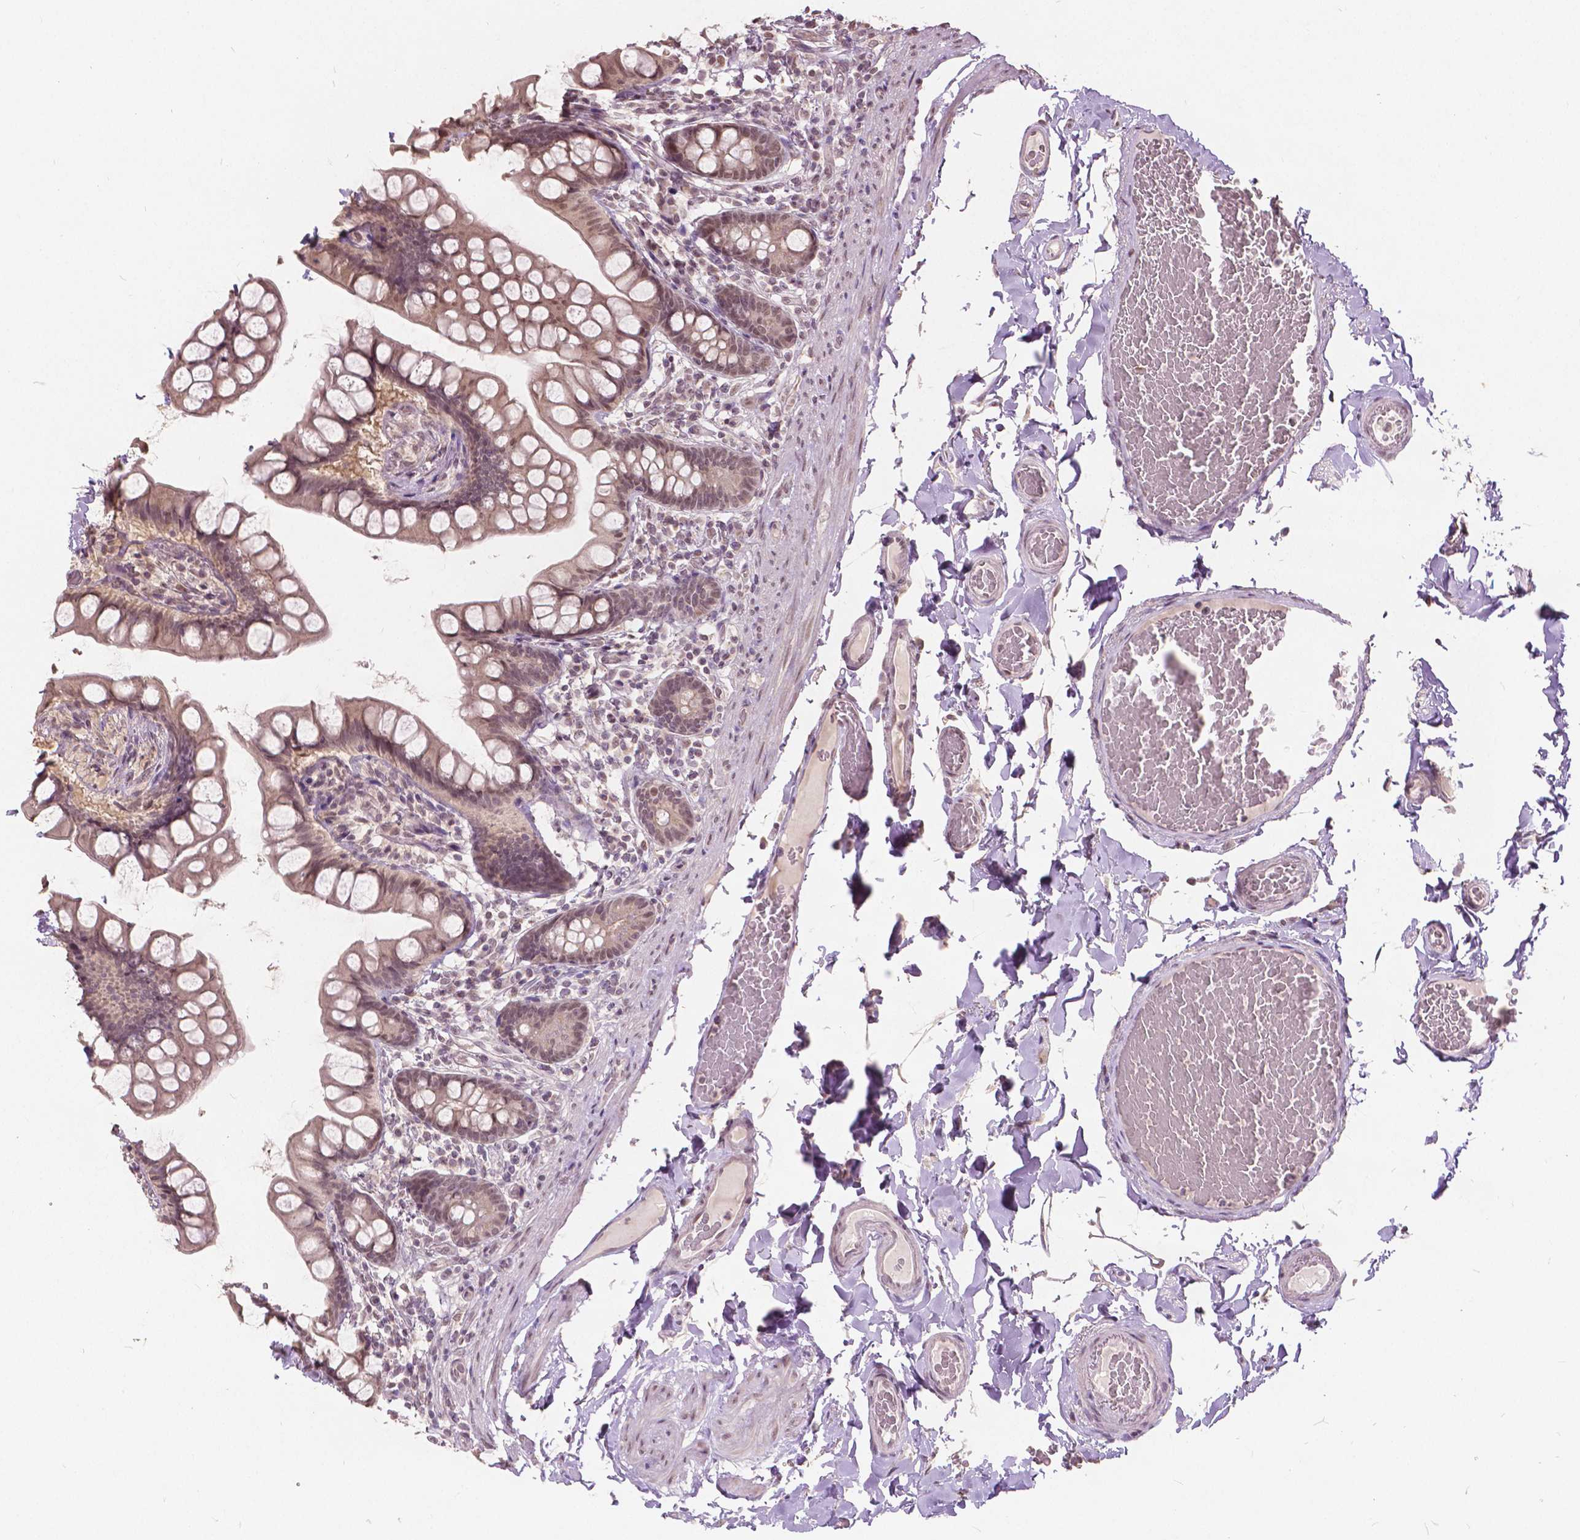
{"staining": {"intensity": "moderate", "quantity": ">75%", "location": "cytoplasmic/membranous,nuclear"}, "tissue": "small intestine", "cell_type": "Glandular cells", "image_type": "normal", "snomed": [{"axis": "morphology", "description": "Normal tissue, NOS"}, {"axis": "topography", "description": "Small intestine"}], "caption": "DAB immunohistochemical staining of benign small intestine reveals moderate cytoplasmic/membranous,nuclear protein staining in about >75% of glandular cells.", "gene": "HOXA10", "patient": {"sex": "male", "age": 70}}